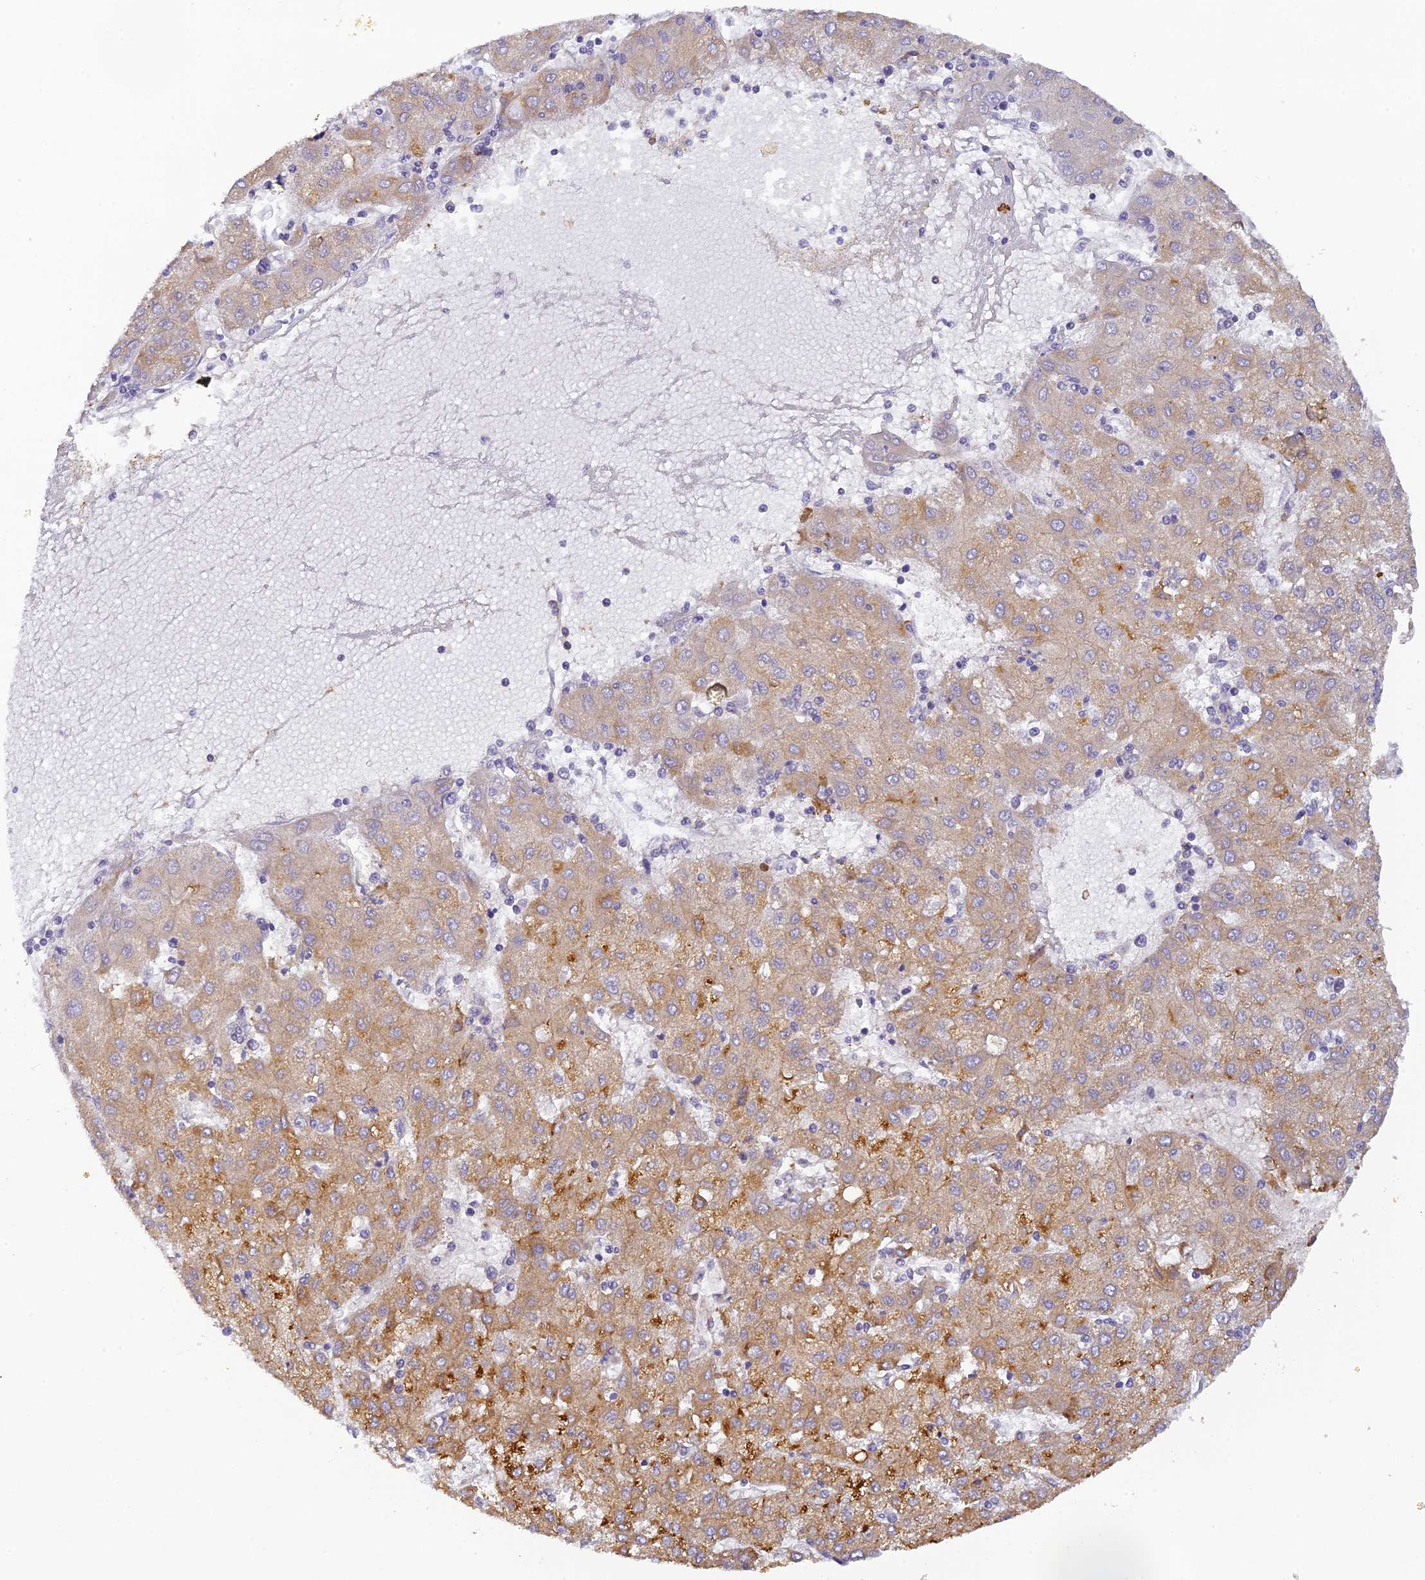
{"staining": {"intensity": "moderate", "quantity": "25%-75%", "location": "cytoplasmic/membranous"}, "tissue": "liver cancer", "cell_type": "Tumor cells", "image_type": "cancer", "snomed": [{"axis": "morphology", "description": "Carcinoma, Hepatocellular, NOS"}, {"axis": "topography", "description": "Liver"}], "caption": "This photomicrograph demonstrates immunohistochemistry staining of human hepatocellular carcinoma (liver), with medium moderate cytoplasmic/membranous positivity in approximately 25%-75% of tumor cells.", "gene": "FYB1", "patient": {"sex": "male", "age": 72}}